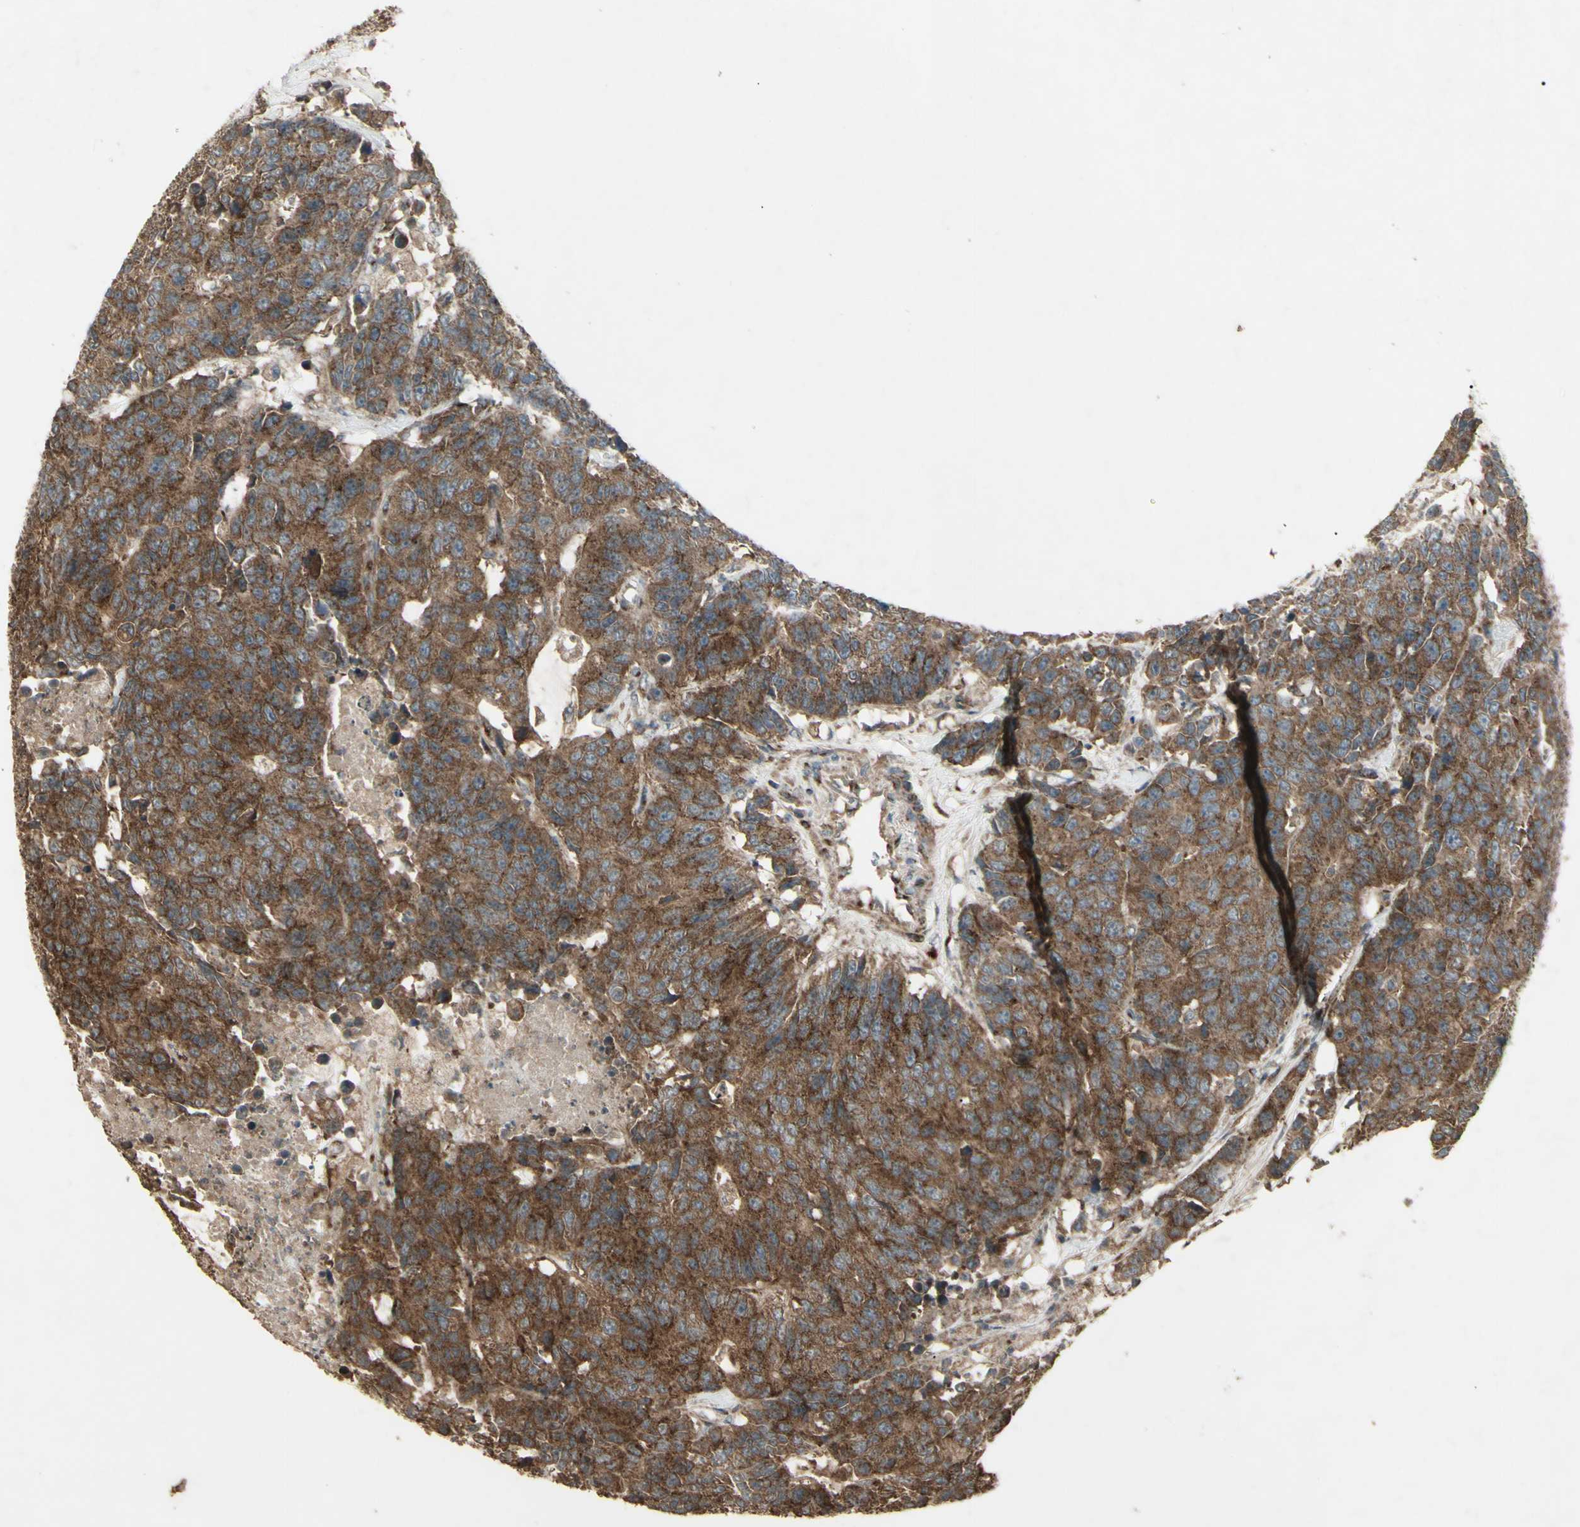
{"staining": {"intensity": "moderate", "quantity": ">75%", "location": "cytoplasmic/membranous"}, "tissue": "colorectal cancer", "cell_type": "Tumor cells", "image_type": "cancer", "snomed": [{"axis": "morphology", "description": "Adenocarcinoma, NOS"}, {"axis": "topography", "description": "Colon"}], "caption": "High-power microscopy captured an immunohistochemistry photomicrograph of adenocarcinoma (colorectal), revealing moderate cytoplasmic/membranous staining in approximately >75% of tumor cells.", "gene": "AP1G1", "patient": {"sex": "female", "age": 86}}